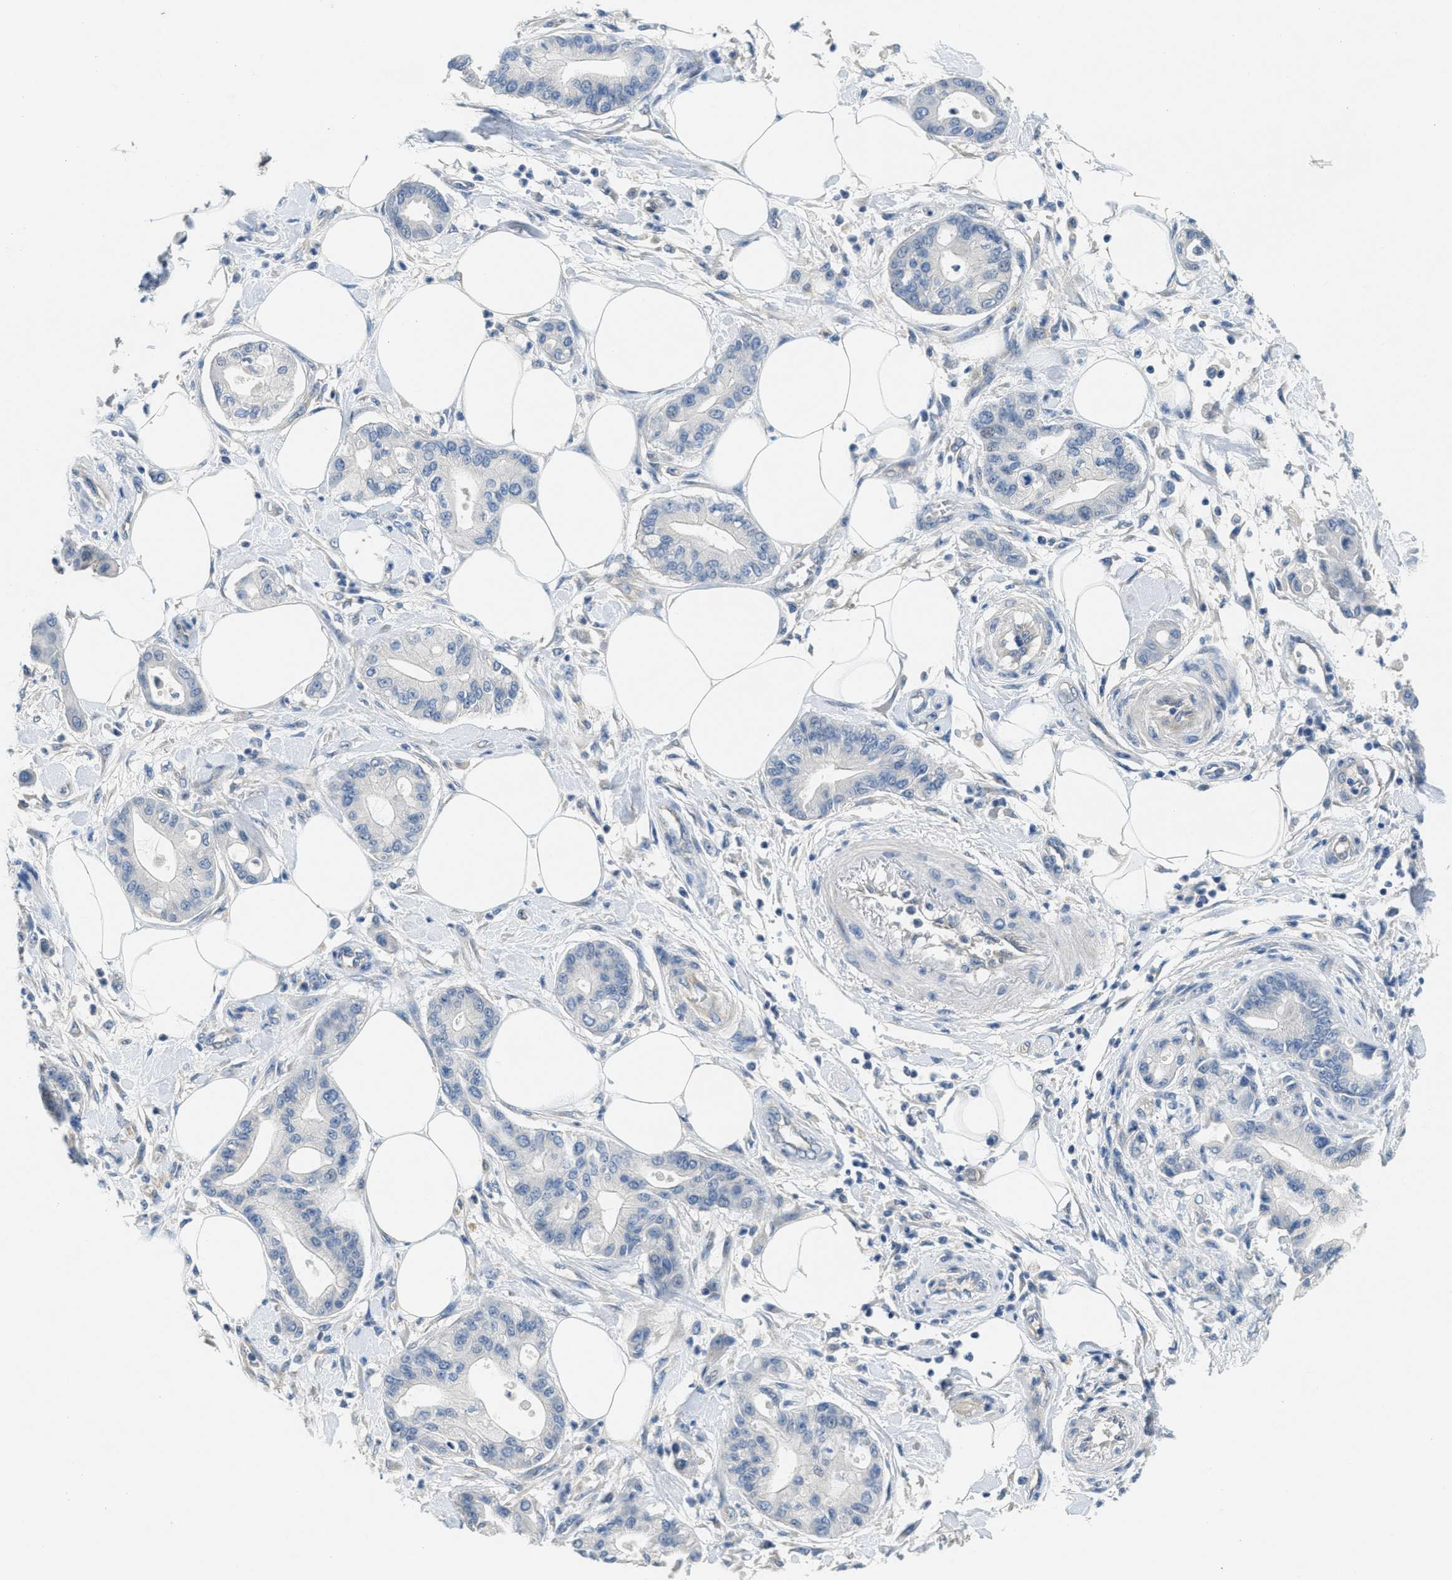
{"staining": {"intensity": "negative", "quantity": "none", "location": "none"}, "tissue": "pancreatic cancer", "cell_type": "Tumor cells", "image_type": "cancer", "snomed": [{"axis": "morphology", "description": "Adenocarcinoma, NOS"}, {"axis": "morphology", "description": "Adenocarcinoma, metastatic, NOS"}, {"axis": "topography", "description": "Lymph node"}, {"axis": "topography", "description": "Pancreas"}, {"axis": "topography", "description": "Duodenum"}], "caption": "Immunohistochemistry (IHC) photomicrograph of neoplastic tissue: metastatic adenocarcinoma (pancreatic) stained with DAB (3,3'-diaminobenzidine) displays no significant protein positivity in tumor cells.", "gene": "ZFYVE9", "patient": {"sex": "female", "age": 64}}